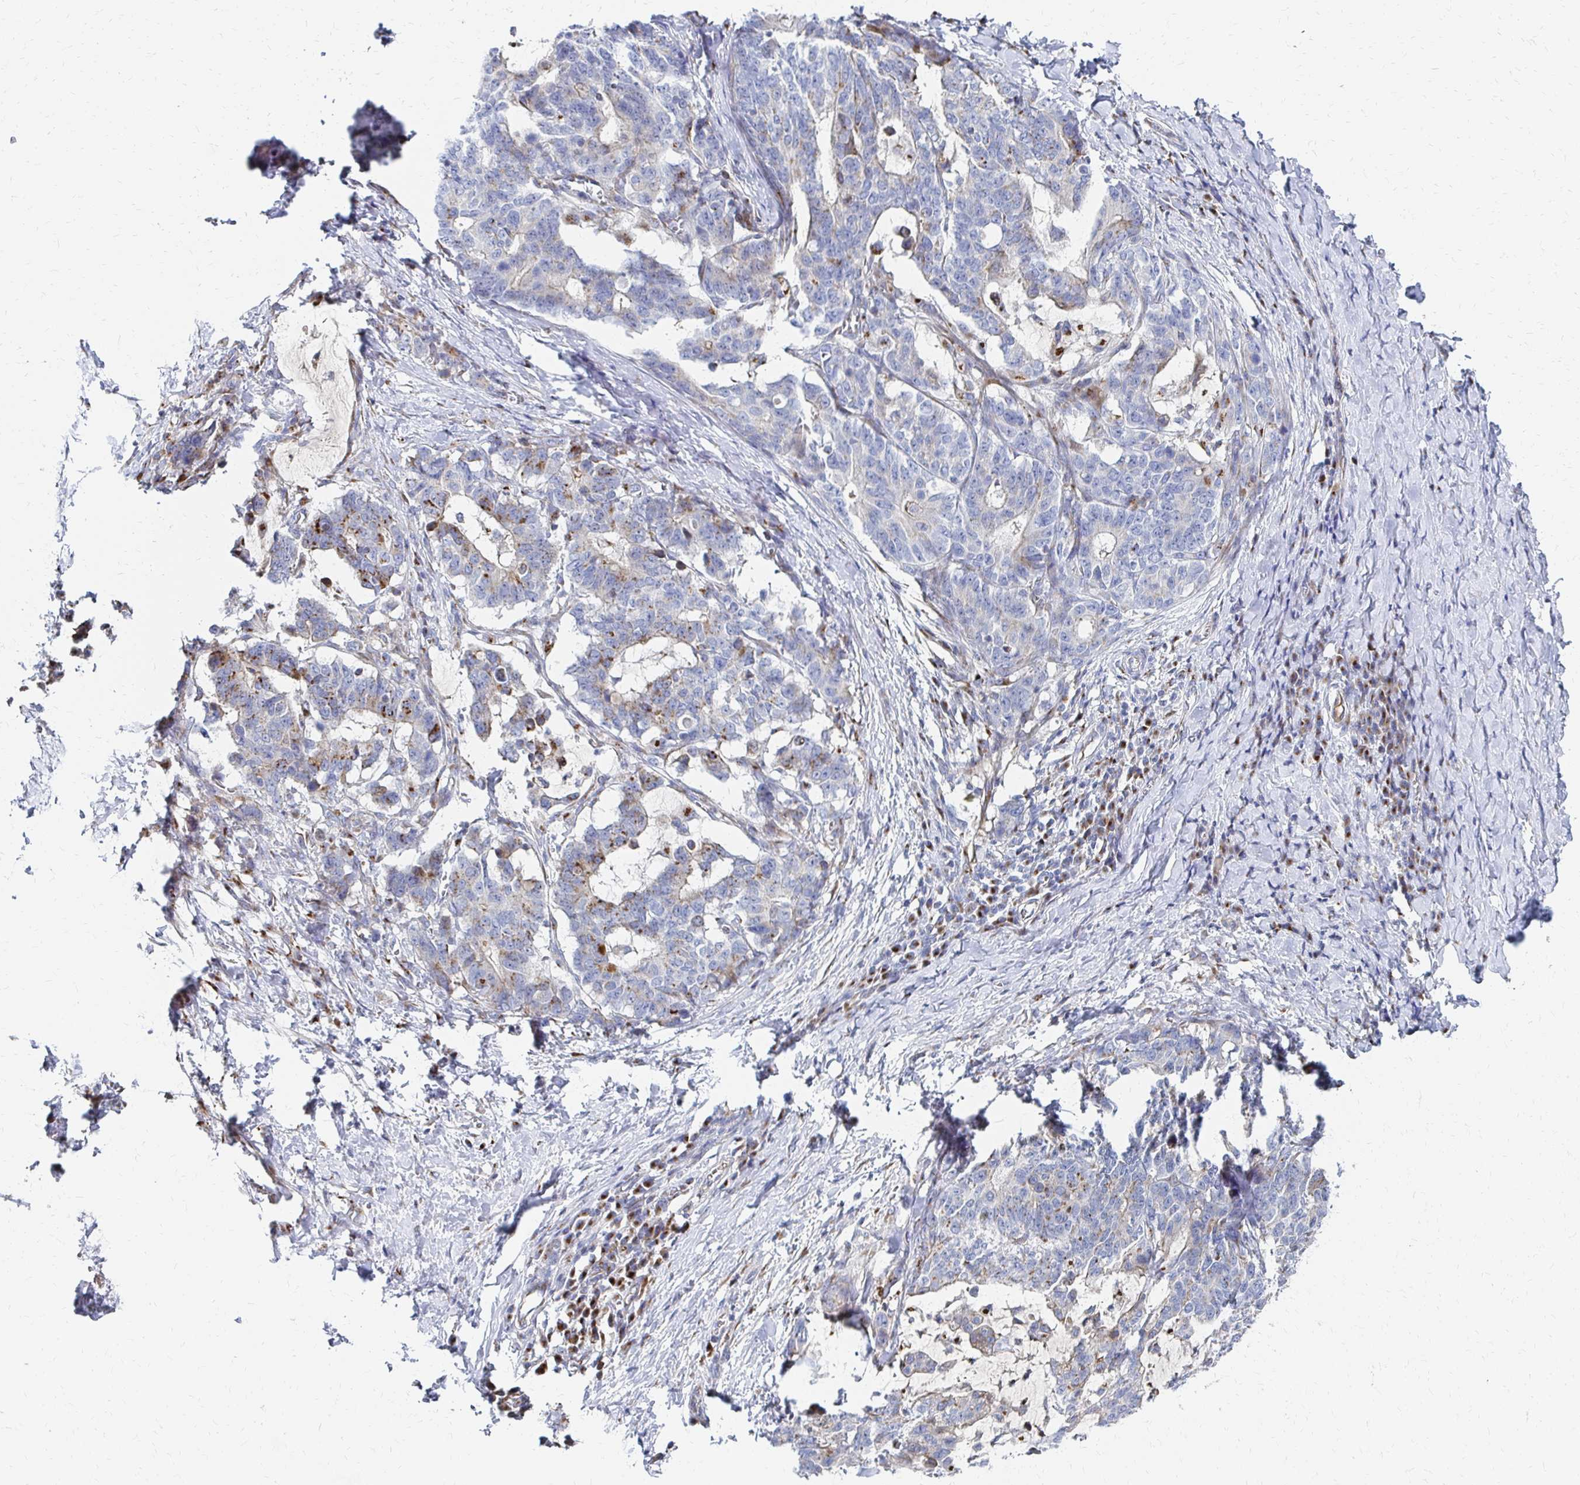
{"staining": {"intensity": "moderate", "quantity": "<25%", "location": "cytoplasmic/membranous"}, "tissue": "stomach cancer", "cell_type": "Tumor cells", "image_type": "cancer", "snomed": [{"axis": "morphology", "description": "Normal tissue, NOS"}, {"axis": "morphology", "description": "Adenocarcinoma, NOS"}, {"axis": "topography", "description": "Stomach"}], "caption": "IHC histopathology image of human stomach cancer (adenocarcinoma) stained for a protein (brown), which reveals low levels of moderate cytoplasmic/membranous staining in approximately <25% of tumor cells.", "gene": "MAN1A1", "patient": {"sex": "female", "age": 64}}